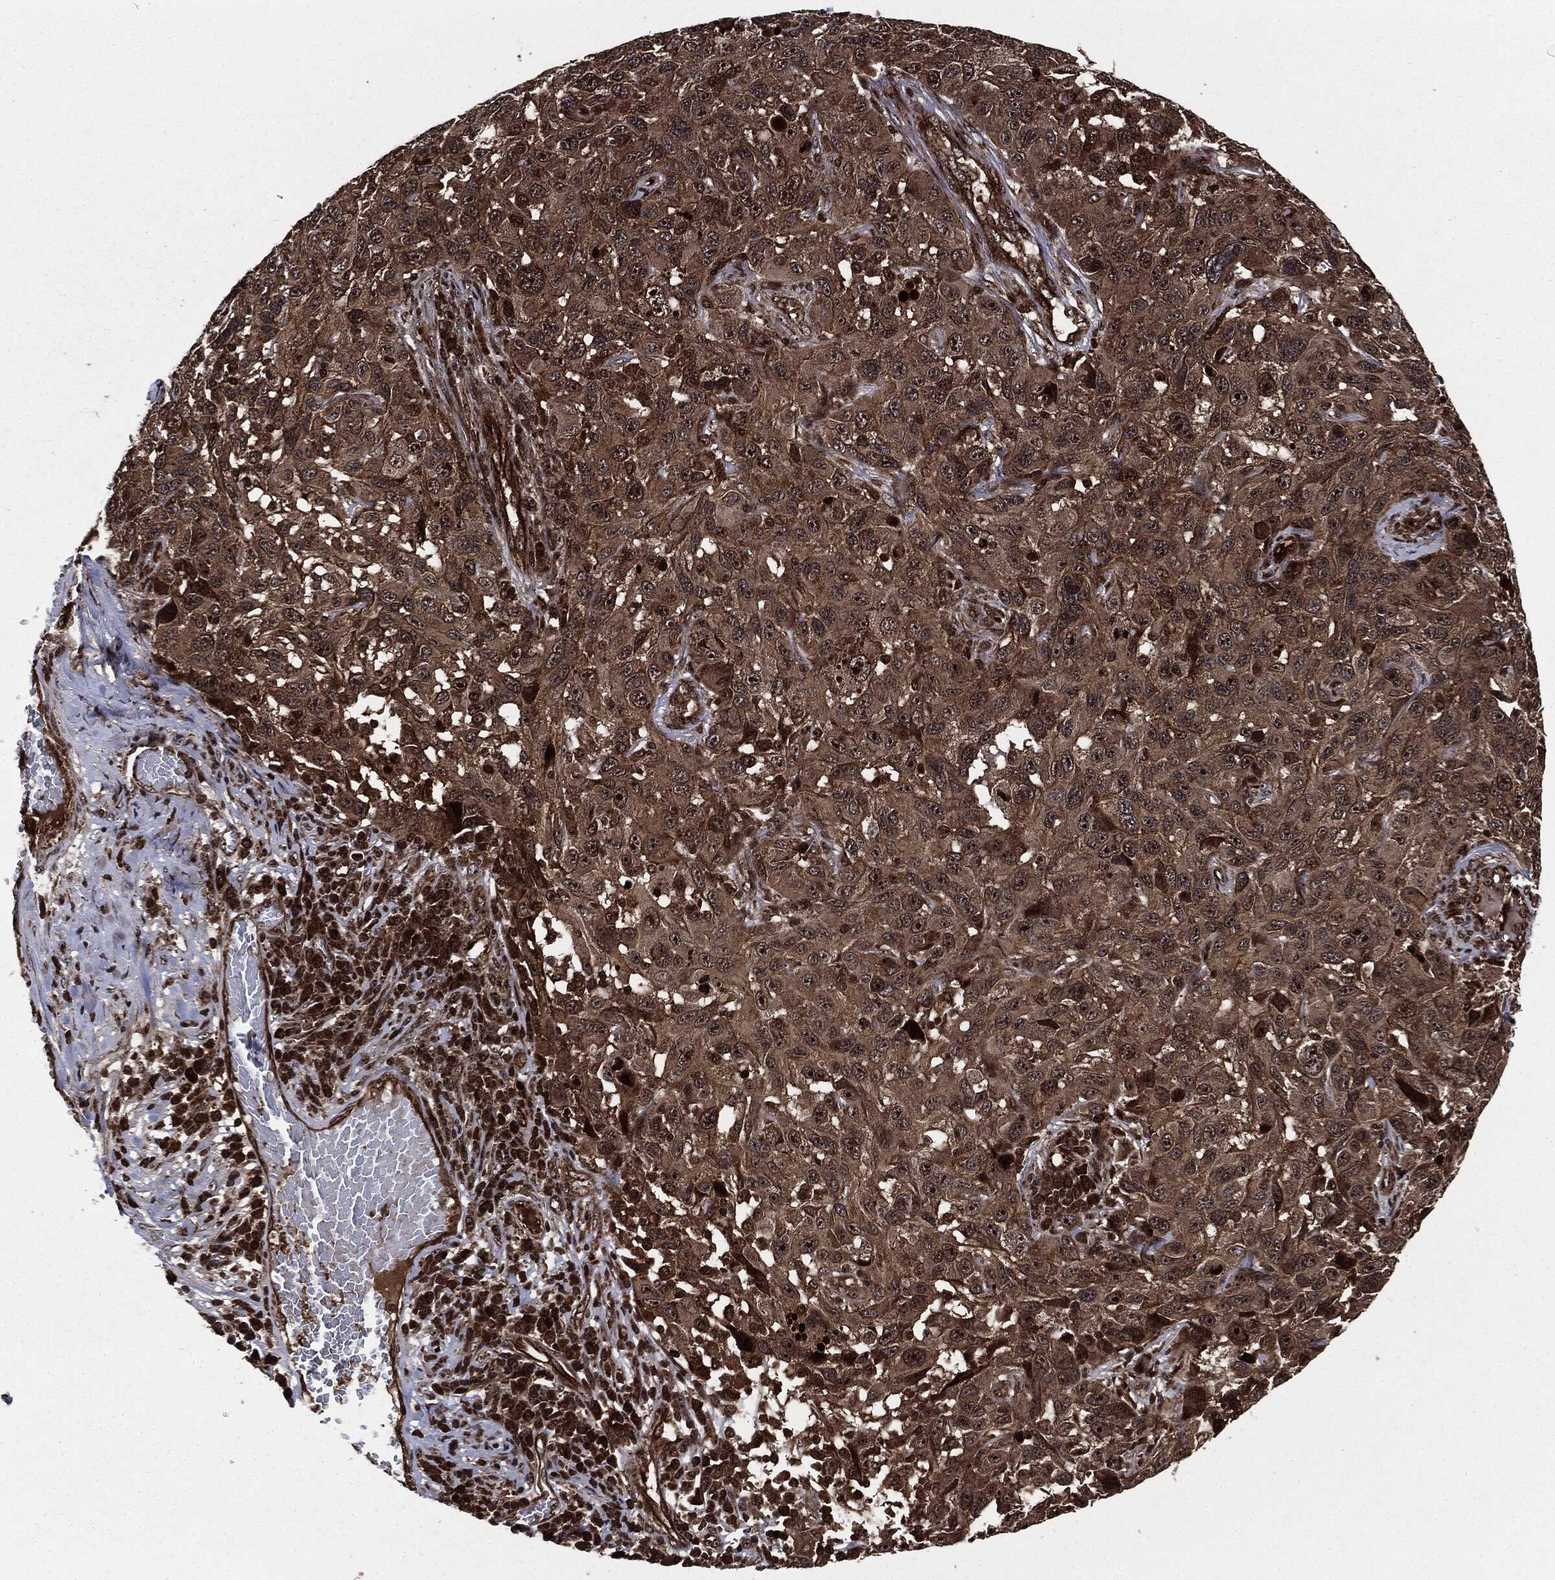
{"staining": {"intensity": "strong", "quantity": ">75%", "location": "cytoplasmic/membranous,nuclear"}, "tissue": "melanoma", "cell_type": "Tumor cells", "image_type": "cancer", "snomed": [{"axis": "morphology", "description": "Malignant melanoma, NOS"}, {"axis": "topography", "description": "Skin"}], "caption": "Malignant melanoma tissue demonstrates strong cytoplasmic/membranous and nuclear expression in approximately >75% of tumor cells, visualized by immunohistochemistry.", "gene": "CARD6", "patient": {"sex": "male", "age": 53}}